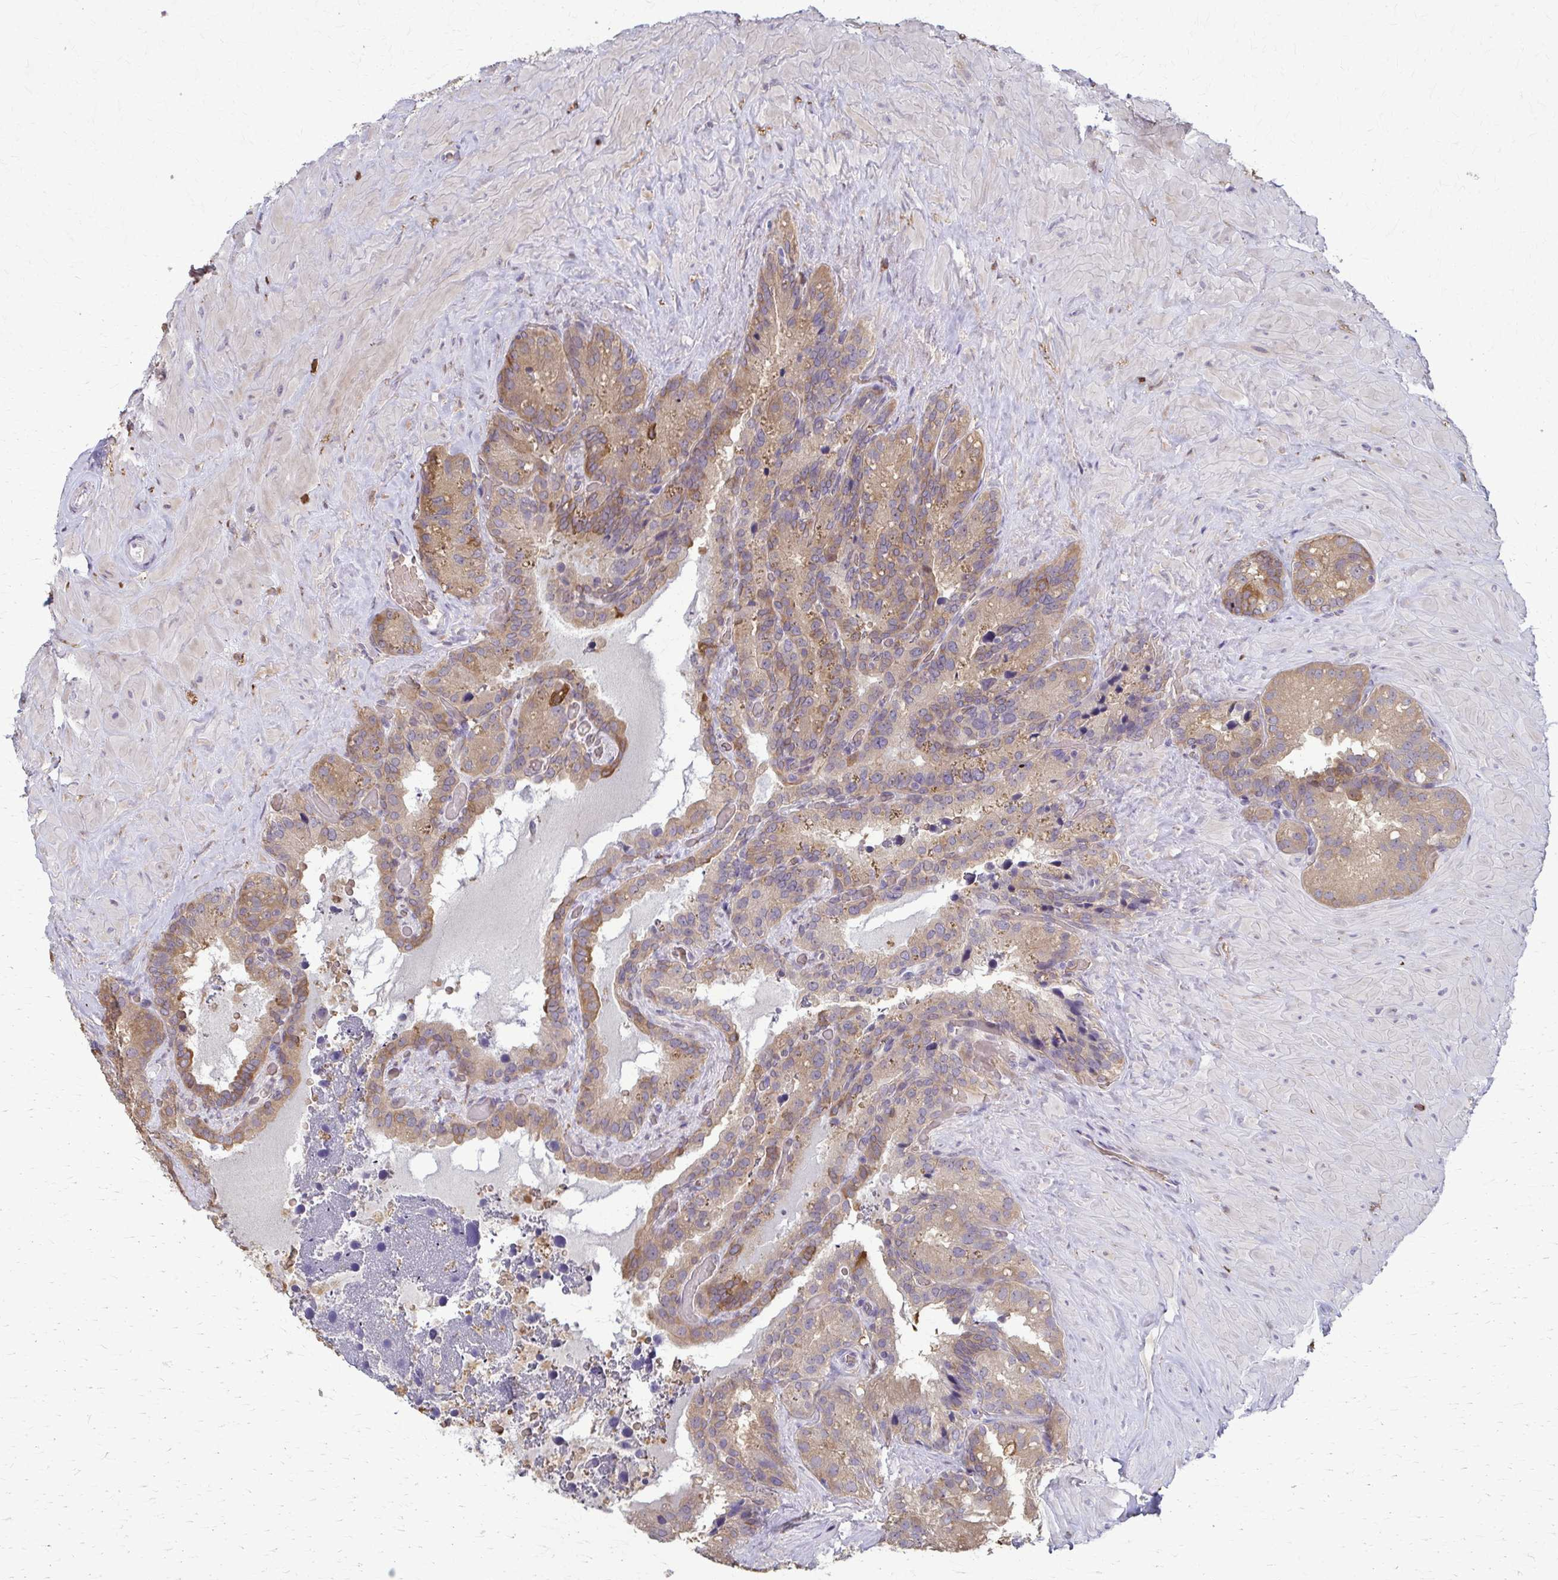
{"staining": {"intensity": "moderate", "quantity": ">75%", "location": "cytoplasmic/membranous"}, "tissue": "seminal vesicle", "cell_type": "Glandular cells", "image_type": "normal", "snomed": [{"axis": "morphology", "description": "Normal tissue, NOS"}, {"axis": "topography", "description": "Seminal veicle"}], "caption": "This histopathology image reveals immunohistochemistry (IHC) staining of unremarkable human seminal vesicle, with medium moderate cytoplasmic/membranous expression in approximately >75% of glandular cells.", "gene": "ZNF34", "patient": {"sex": "male", "age": 60}}